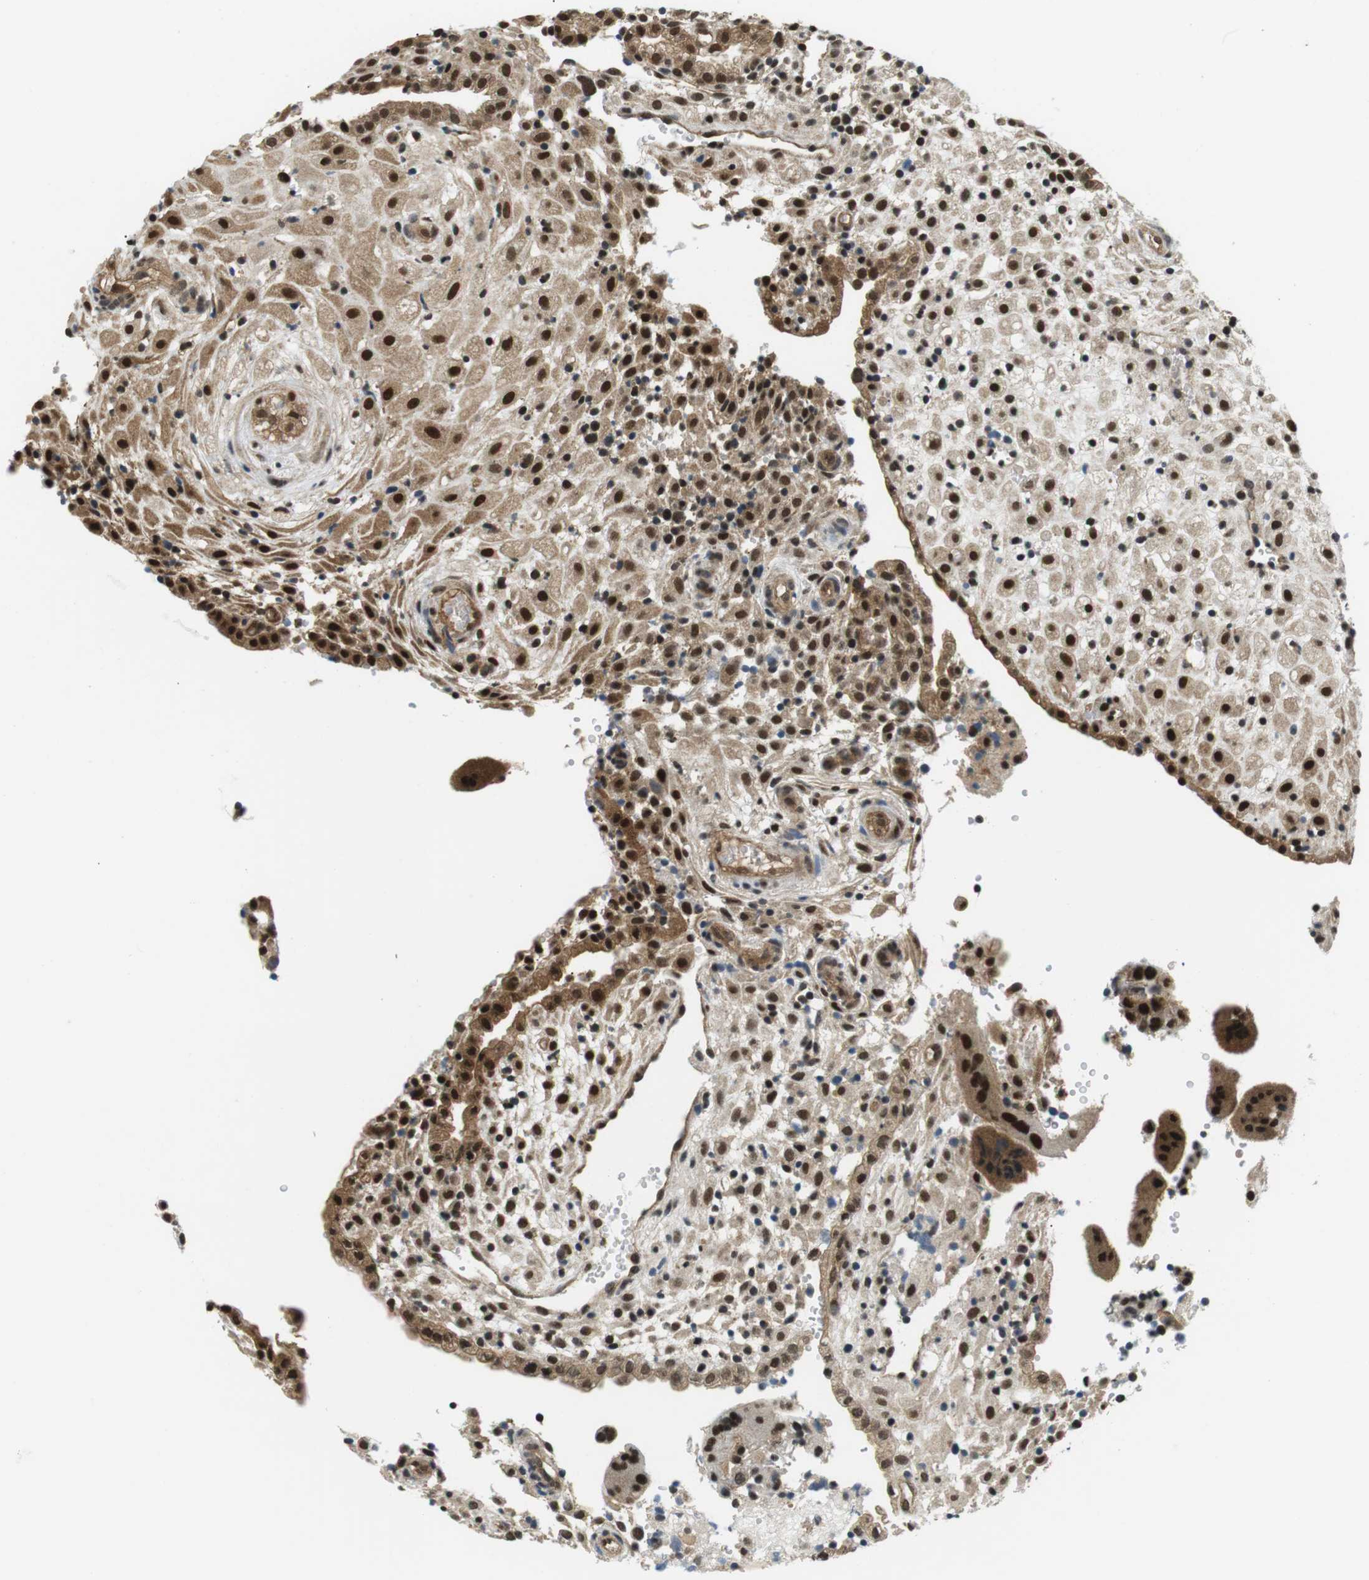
{"staining": {"intensity": "strong", "quantity": ">75%", "location": "cytoplasmic/membranous,nuclear"}, "tissue": "placenta", "cell_type": "Decidual cells", "image_type": "normal", "snomed": [{"axis": "morphology", "description": "Normal tissue, NOS"}, {"axis": "topography", "description": "Placenta"}], "caption": "Approximately >75% of decidual cells in normal placenta exhibit strong cytoplasmic/membranous,nuclear protein positivity as visualized by brown immunohistochemical staining.", "gene": "CSNK2B", "patient": {"sex": "female", "age": 18}}